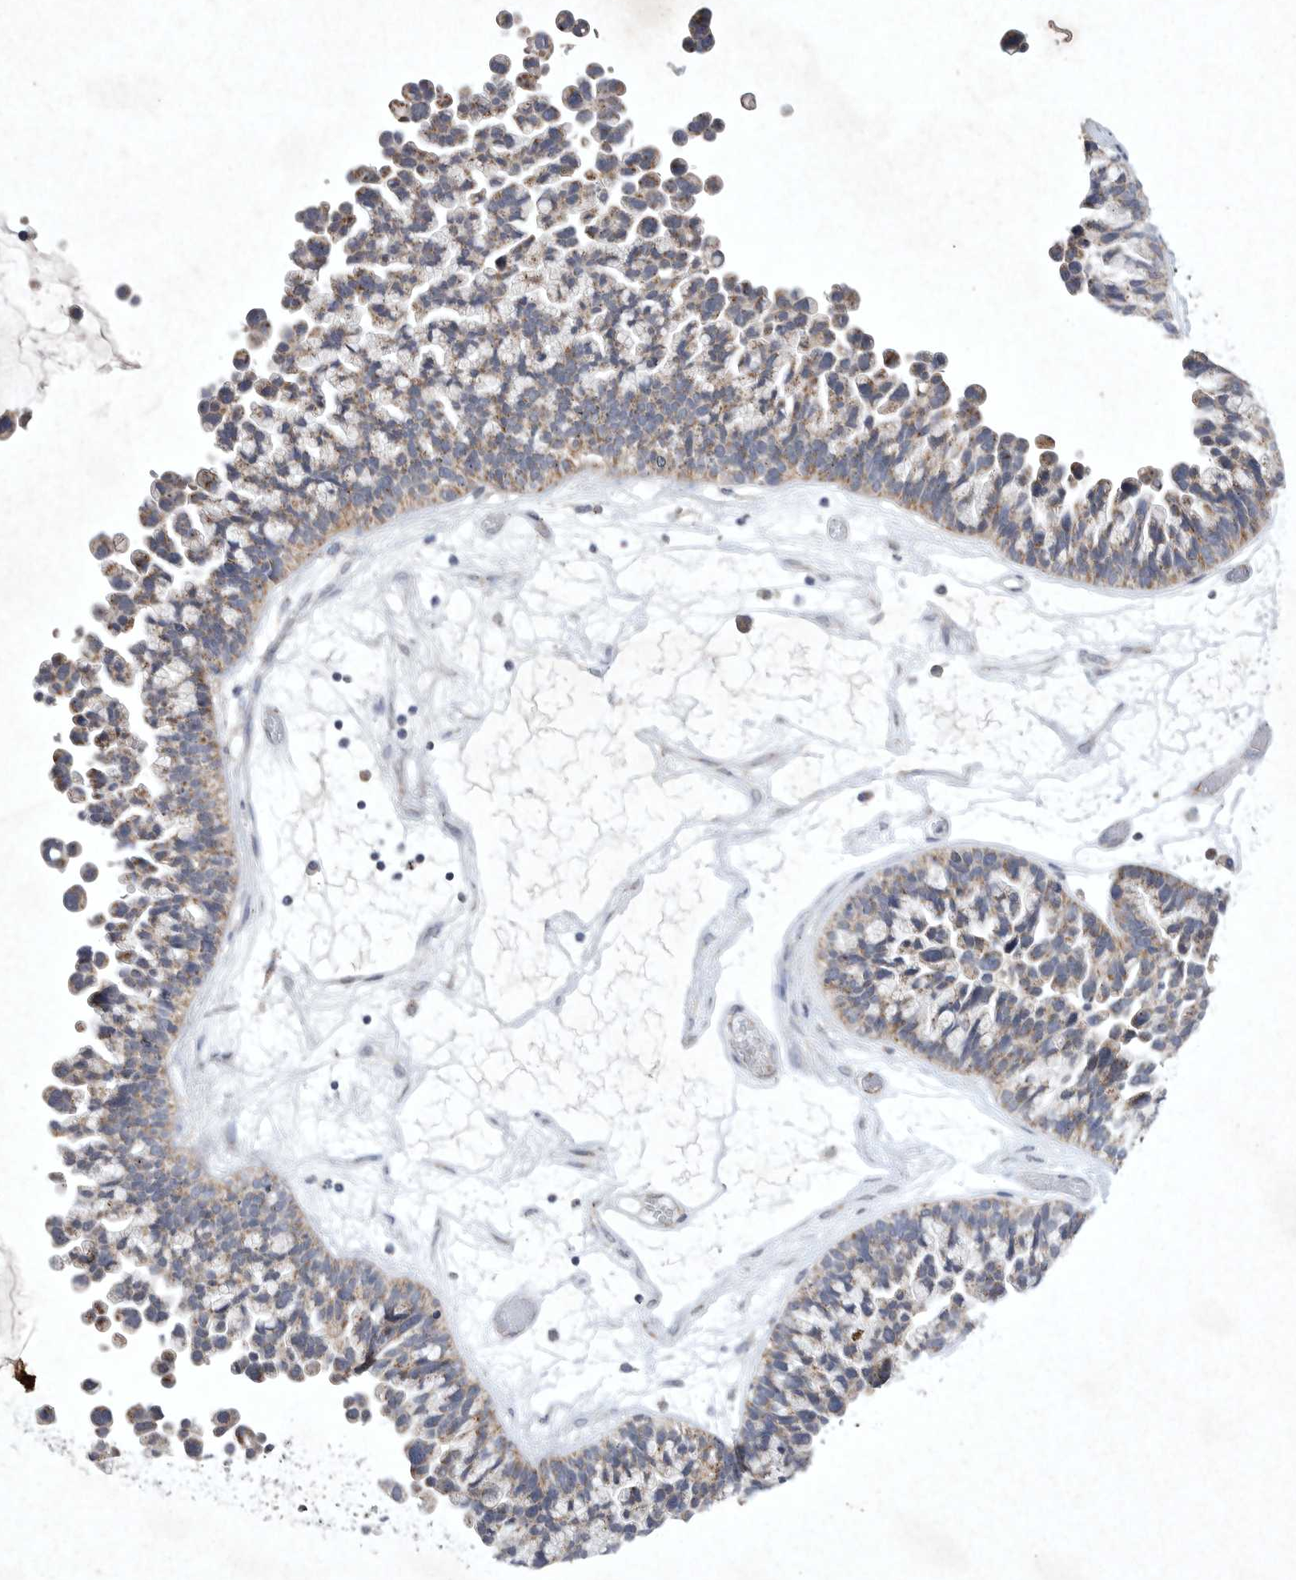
{"staining": {"intensity": "weak", "quantity": ">75%", "location": "cytoplasmic/membranous"}, "tissue": "ovarian cancer", "cell_type": "Tumor cells", "image_type": "cancer", "snomed": [{"axis": "morphology", "description": "Cystadenocarcinoma, serous, NOS"}, {"axis": "topography", "description": "Ovary"}], "caption": "Ovarian serous cystadenocarcinoma stained with a protein marker exhibits weak staining in tumor cells.", "gene": "DDR1", "patient": {"sex": "female", "age": 56}}